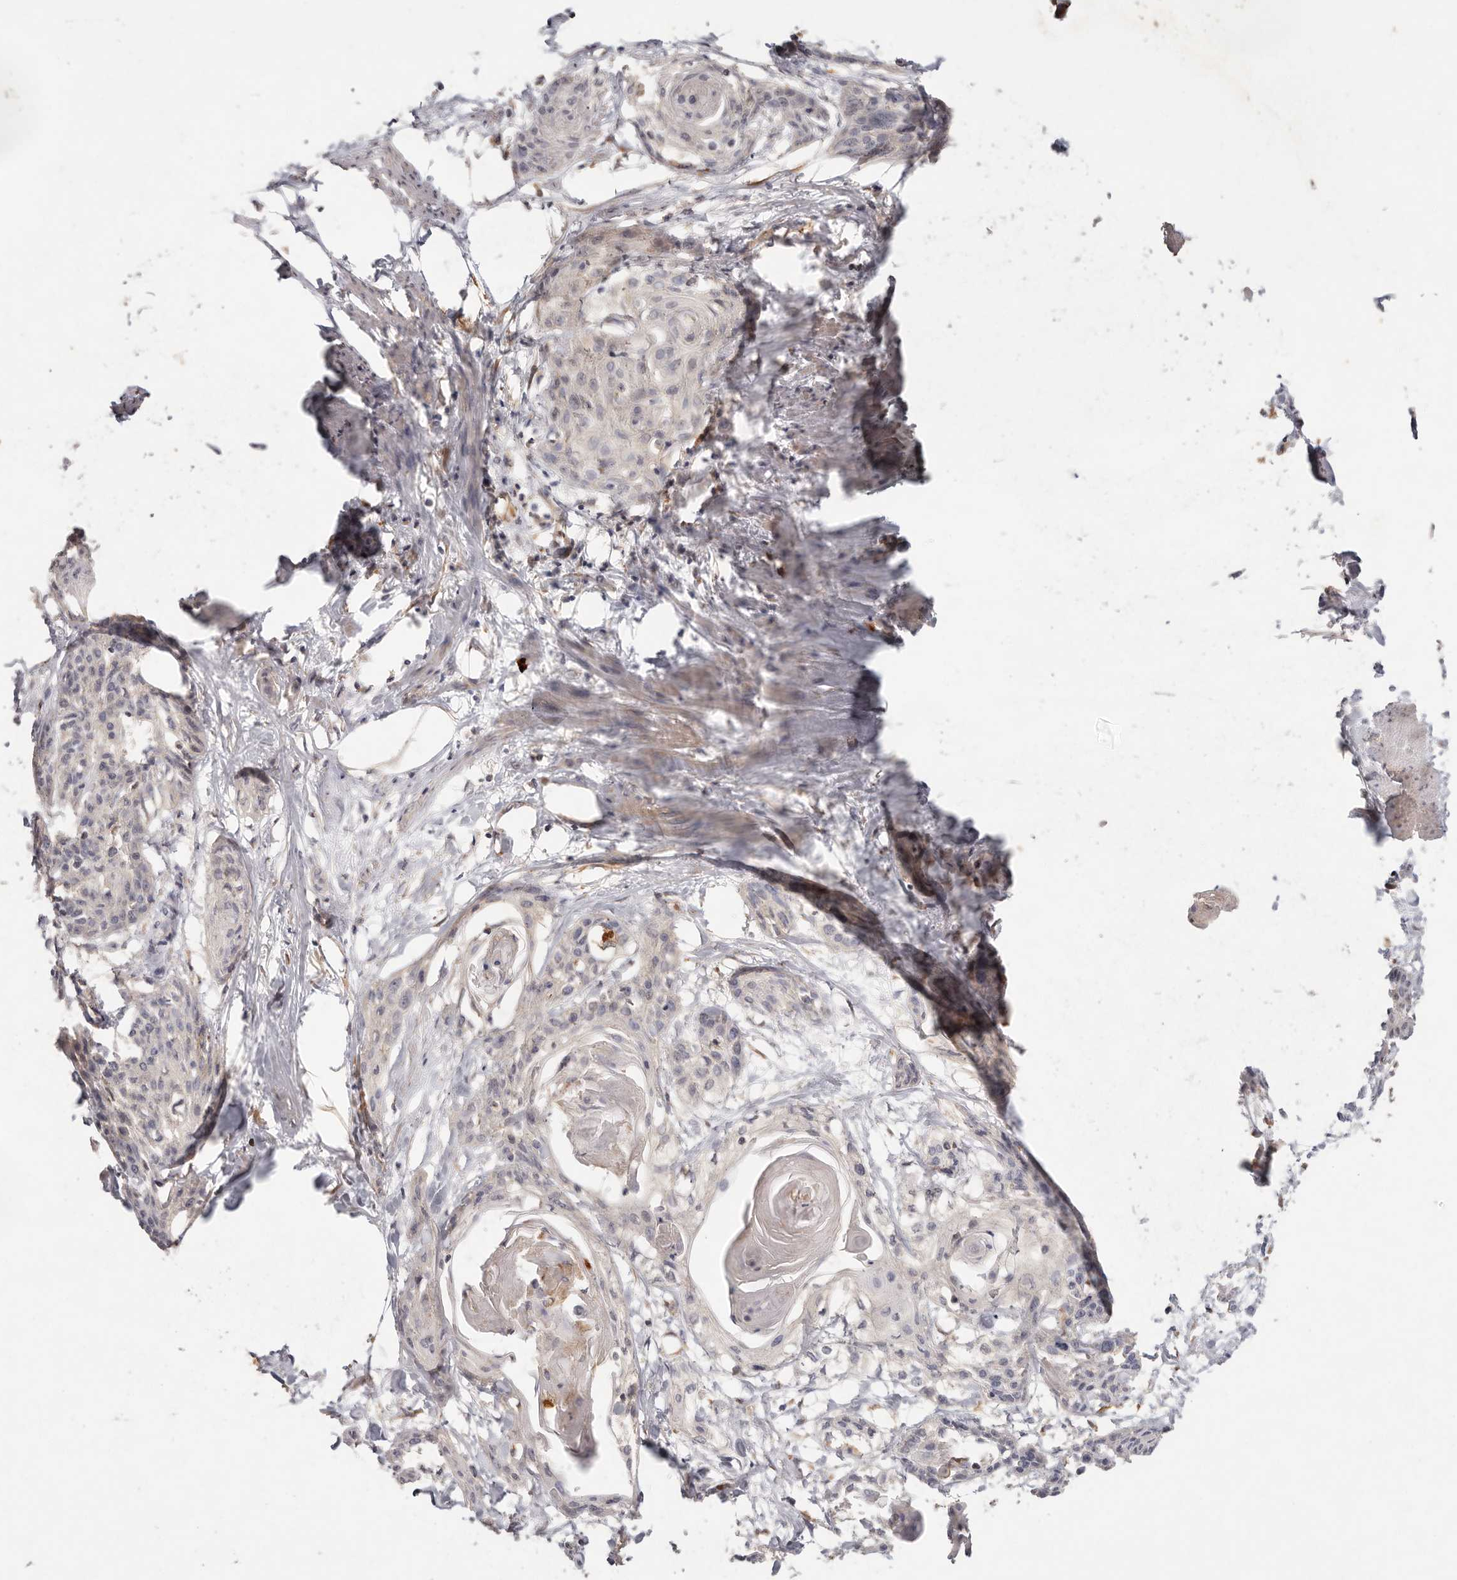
{"staining": {"intensity": "negative", "quantity": "none", "location": "none"}, "tissue": "cervical cancer", "cell_type": "Tumor cells", "image_type": "cancer", "snomed": [{"axis": "morphology", "description": "Squamous cell carcinoma, NOS"}, {"axis": "topography", "description": "Cervix"}], "caption": "Immunohistochemical staining of human cervical squamous cell carcinoma displays no significant expression in tumor cells.", "gene": "THBS3", "patient": {"sex": "female", "age": 57}}